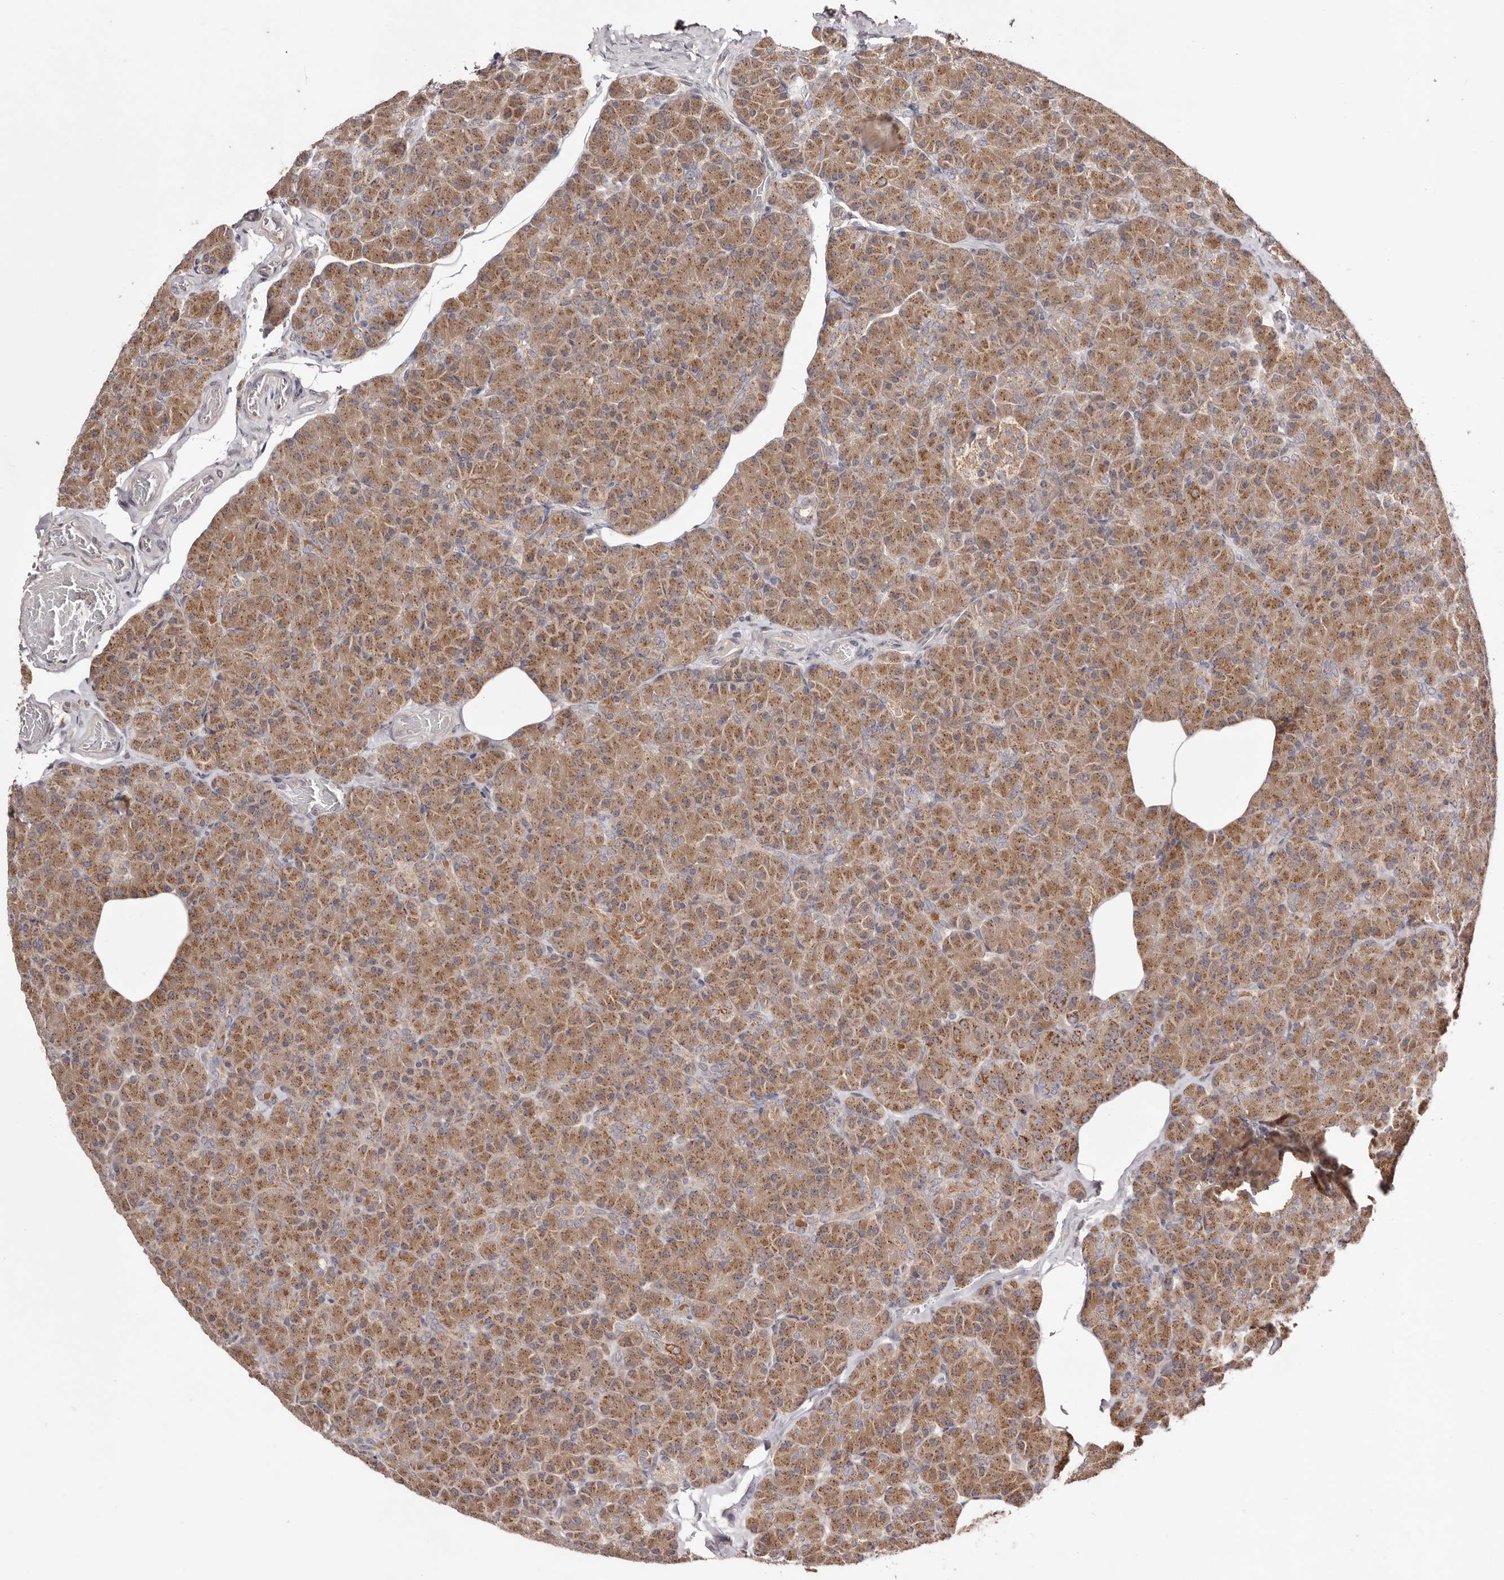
{"staining": {"intensity": "moderate", "quantity": ">75%", "location": "cytoplasmic/membranous"}, "tissue": "pancreas", "cell_type": "Exocrine glandular cells", "image_type": "normal", "snomed": [{"axis": "morphology", "description": "Normal tissue, NOS"}, {"axis": "topography", "description": "Pancreas"}], "caption": "A high-resolution image shows IHC staining of normal pancreas, which displays moderate cytoplasmic/membranous staining in approximately >75% of exocrine glandular cells. The staining is performed using DAB brown chromogen to label protein expression. The nuclei are counter-stained blue using hematoxylin.", "gene": "EGR3", "patient": {"sex": "female", "age": 43}}